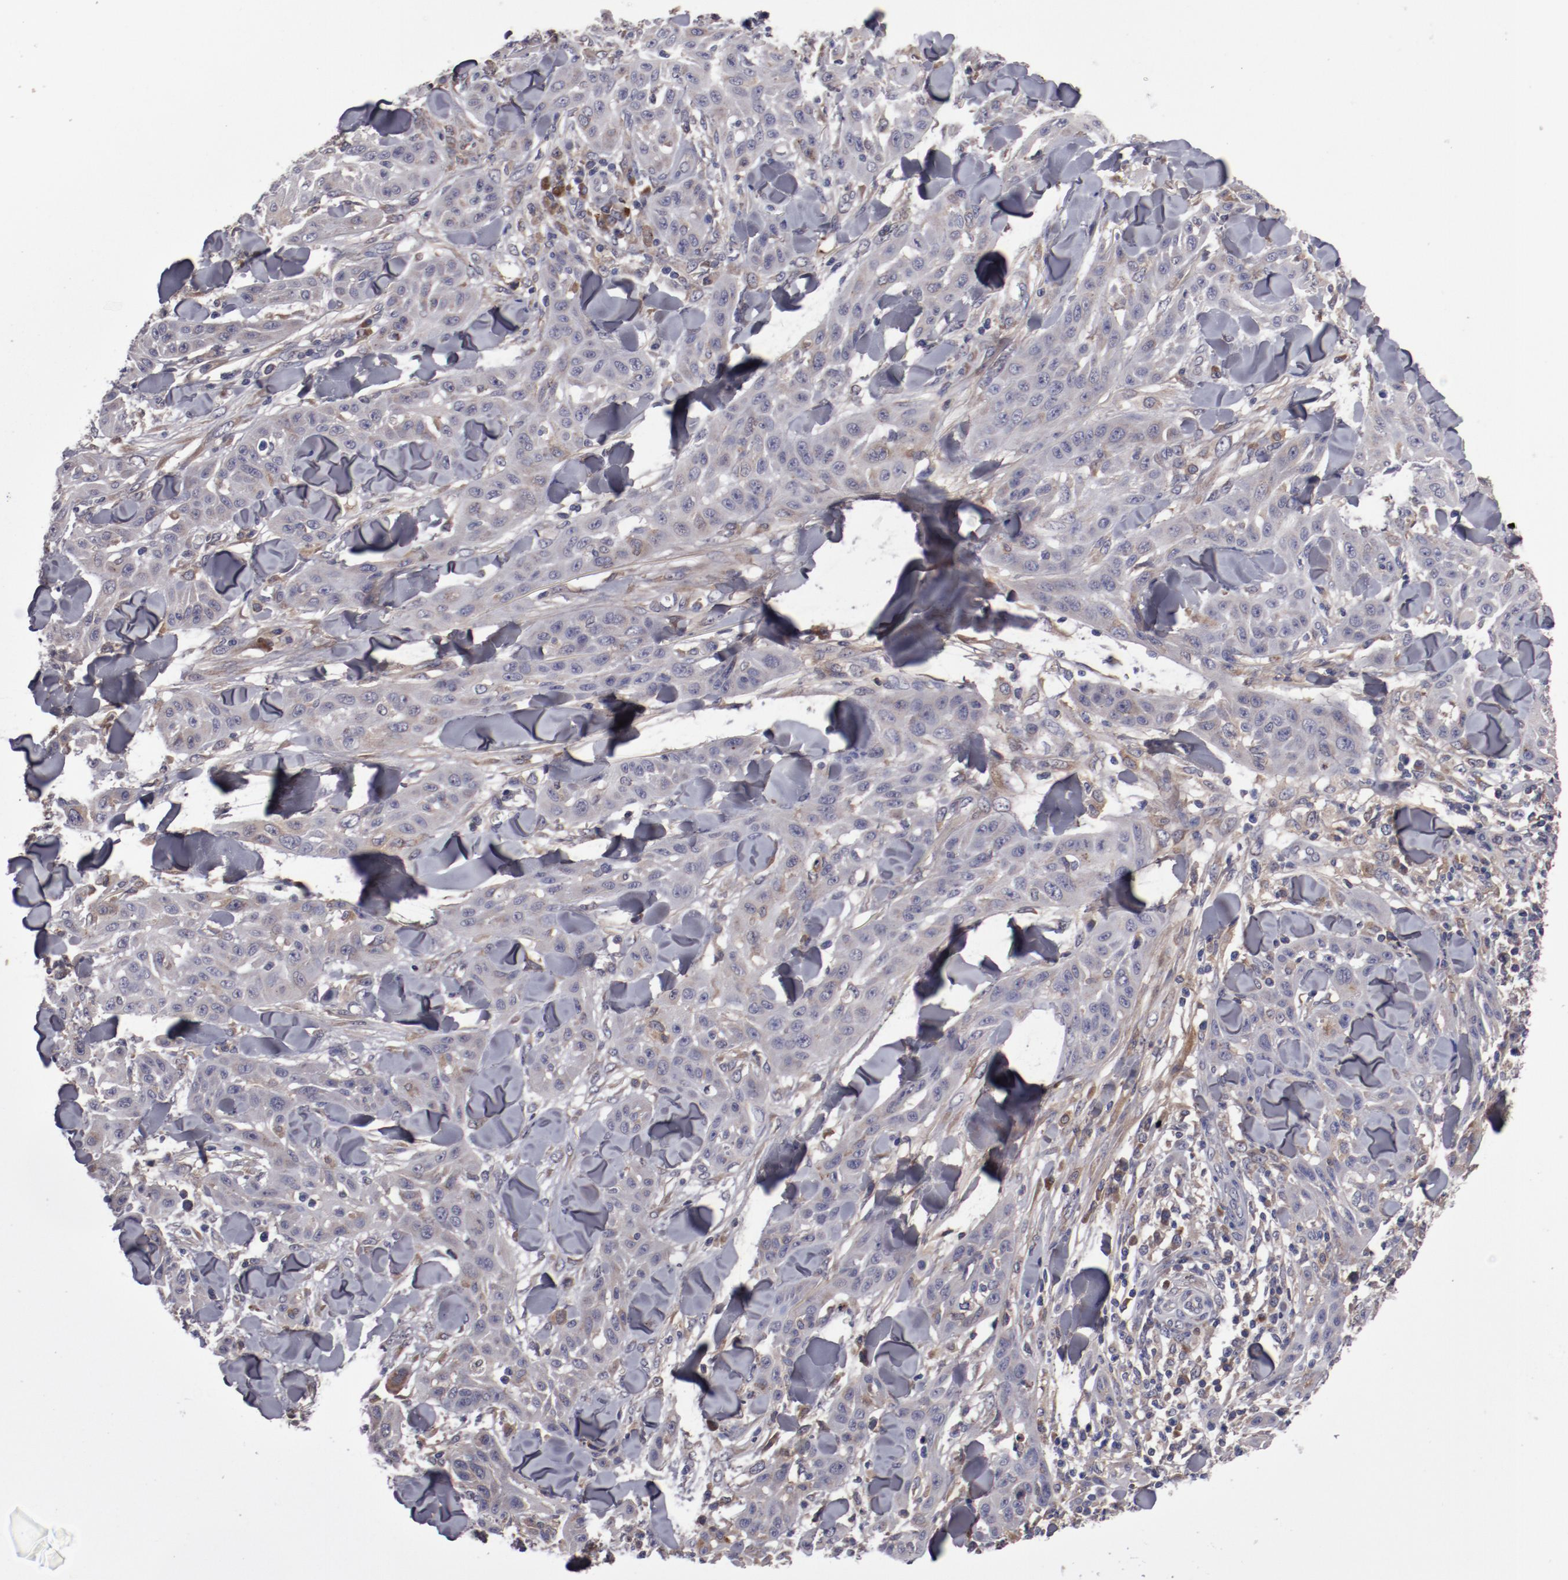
{"staining": {"intensity": "weak", "quantity": "25%-75%", "location": "cytoplasmic/membranous"}, "tissue": "skin cancer", "cell_type": "Tumor cells", "image_type": "cancer", "snomed": [{"axis": "morphology", "description": "Squamous cell carcinoma, NOS"}, {"axis": "topography", "description": "Skin"}], "caption": "A brown stain labels weak cytoplasmic/membranous positivity of a protein in skin cancer tumor cells. Nuclei are stained in blue.", "gene": "IL12A", "patient": {"sex": "male", "age": 24}}